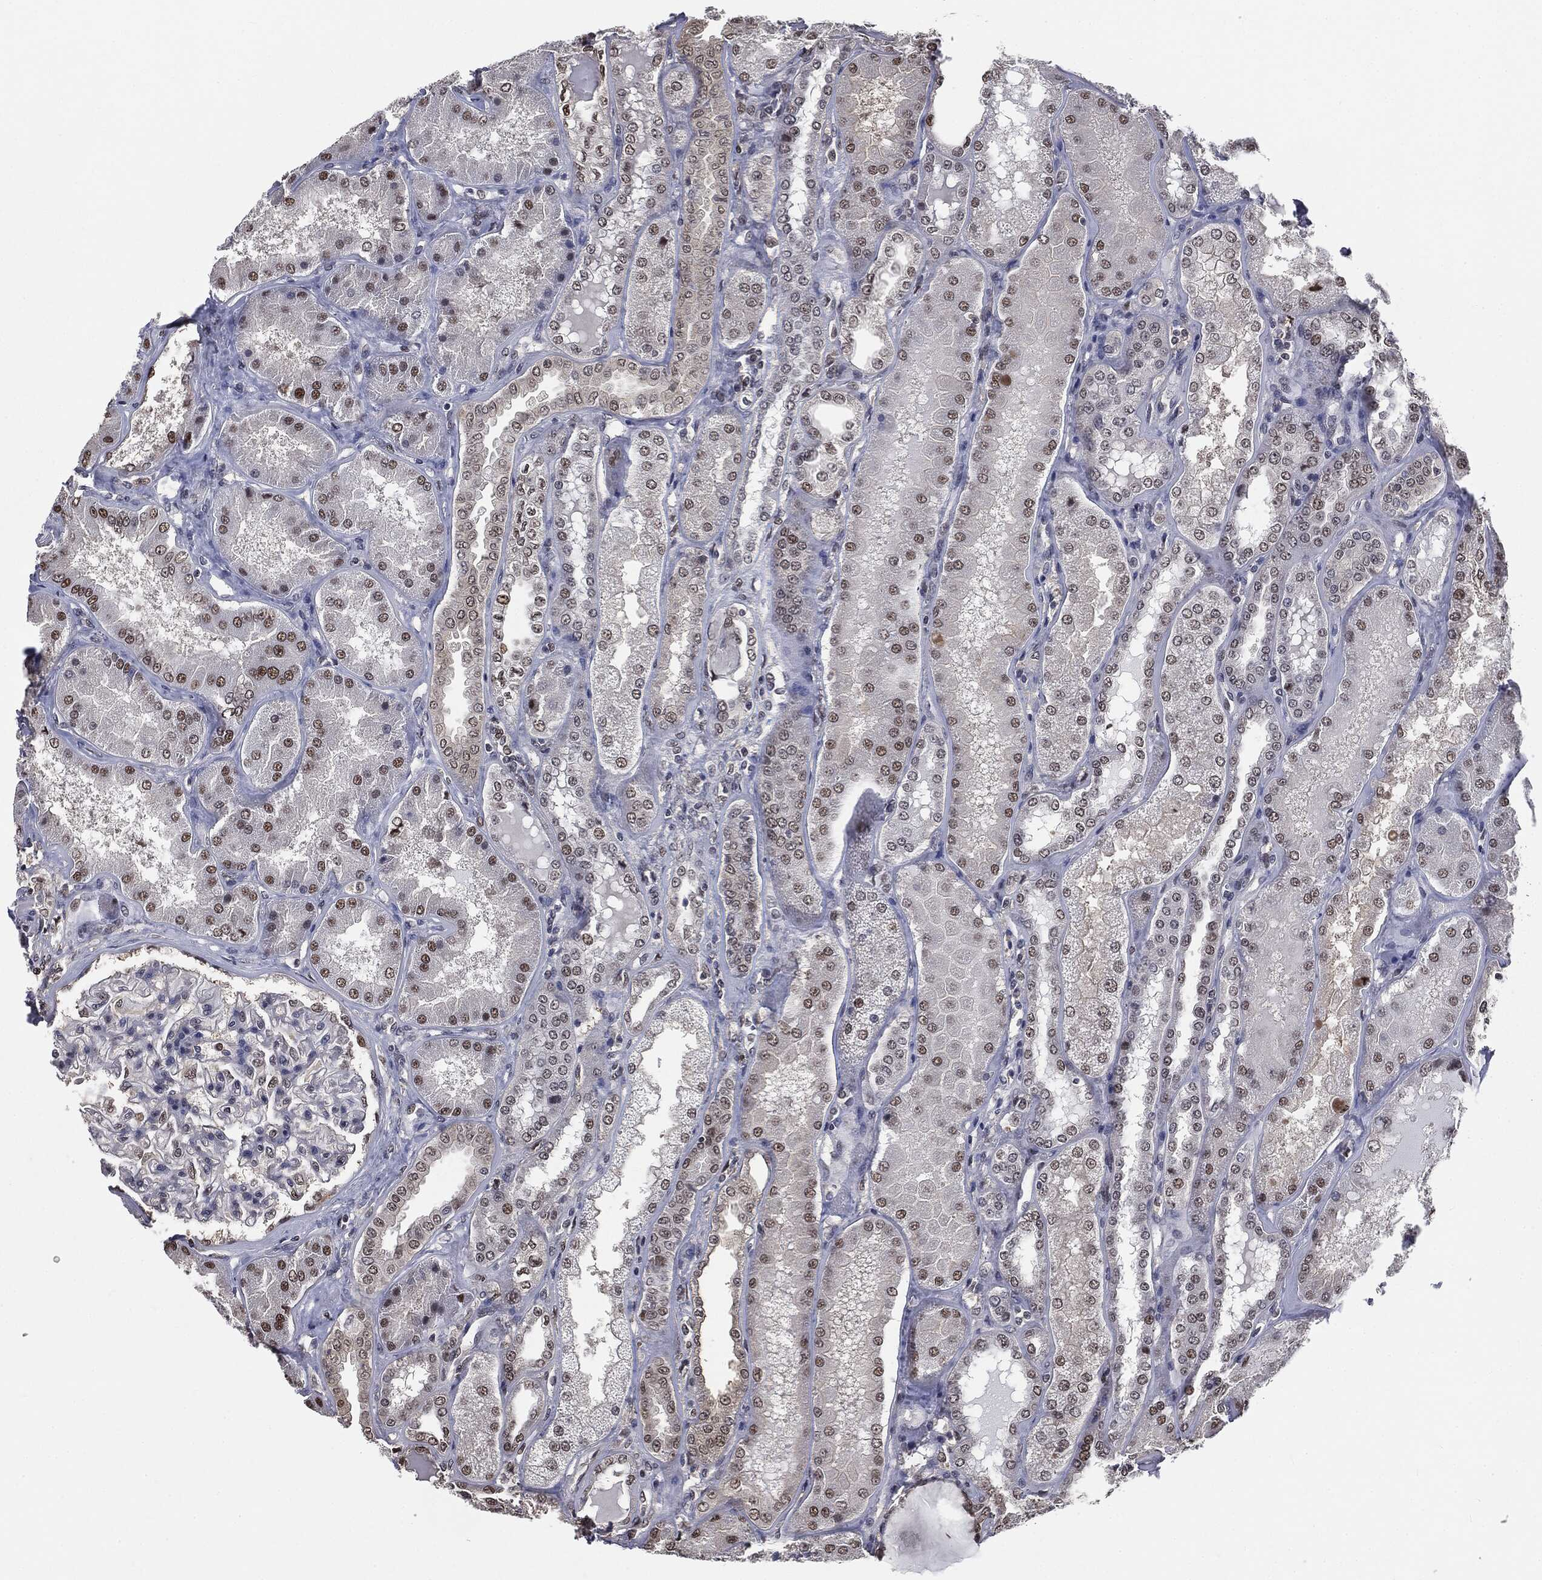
{"staining": {"intensity": "strong", "quantity": "<25%", "location": "nuclear"}, "tissue": "kidney", "cell_type": "Cells in glomeruli", "image_type": "normal", "snomed": [{"axis": "morphology", "description": "Normal tissue, NOS"}, {"axis": "topography", "description": "Kidney"}], "caption": "High-power microscopy captured an immunohistochemistry photomicrograph of benign kidney, revealing strong nuclear expression in about <25% of cells in glomeruli. (Brightfield microscopy of DAB IHC at high magnification).", "gene": "SHLD2", "patient": {"sex": "female", "age": 56}}